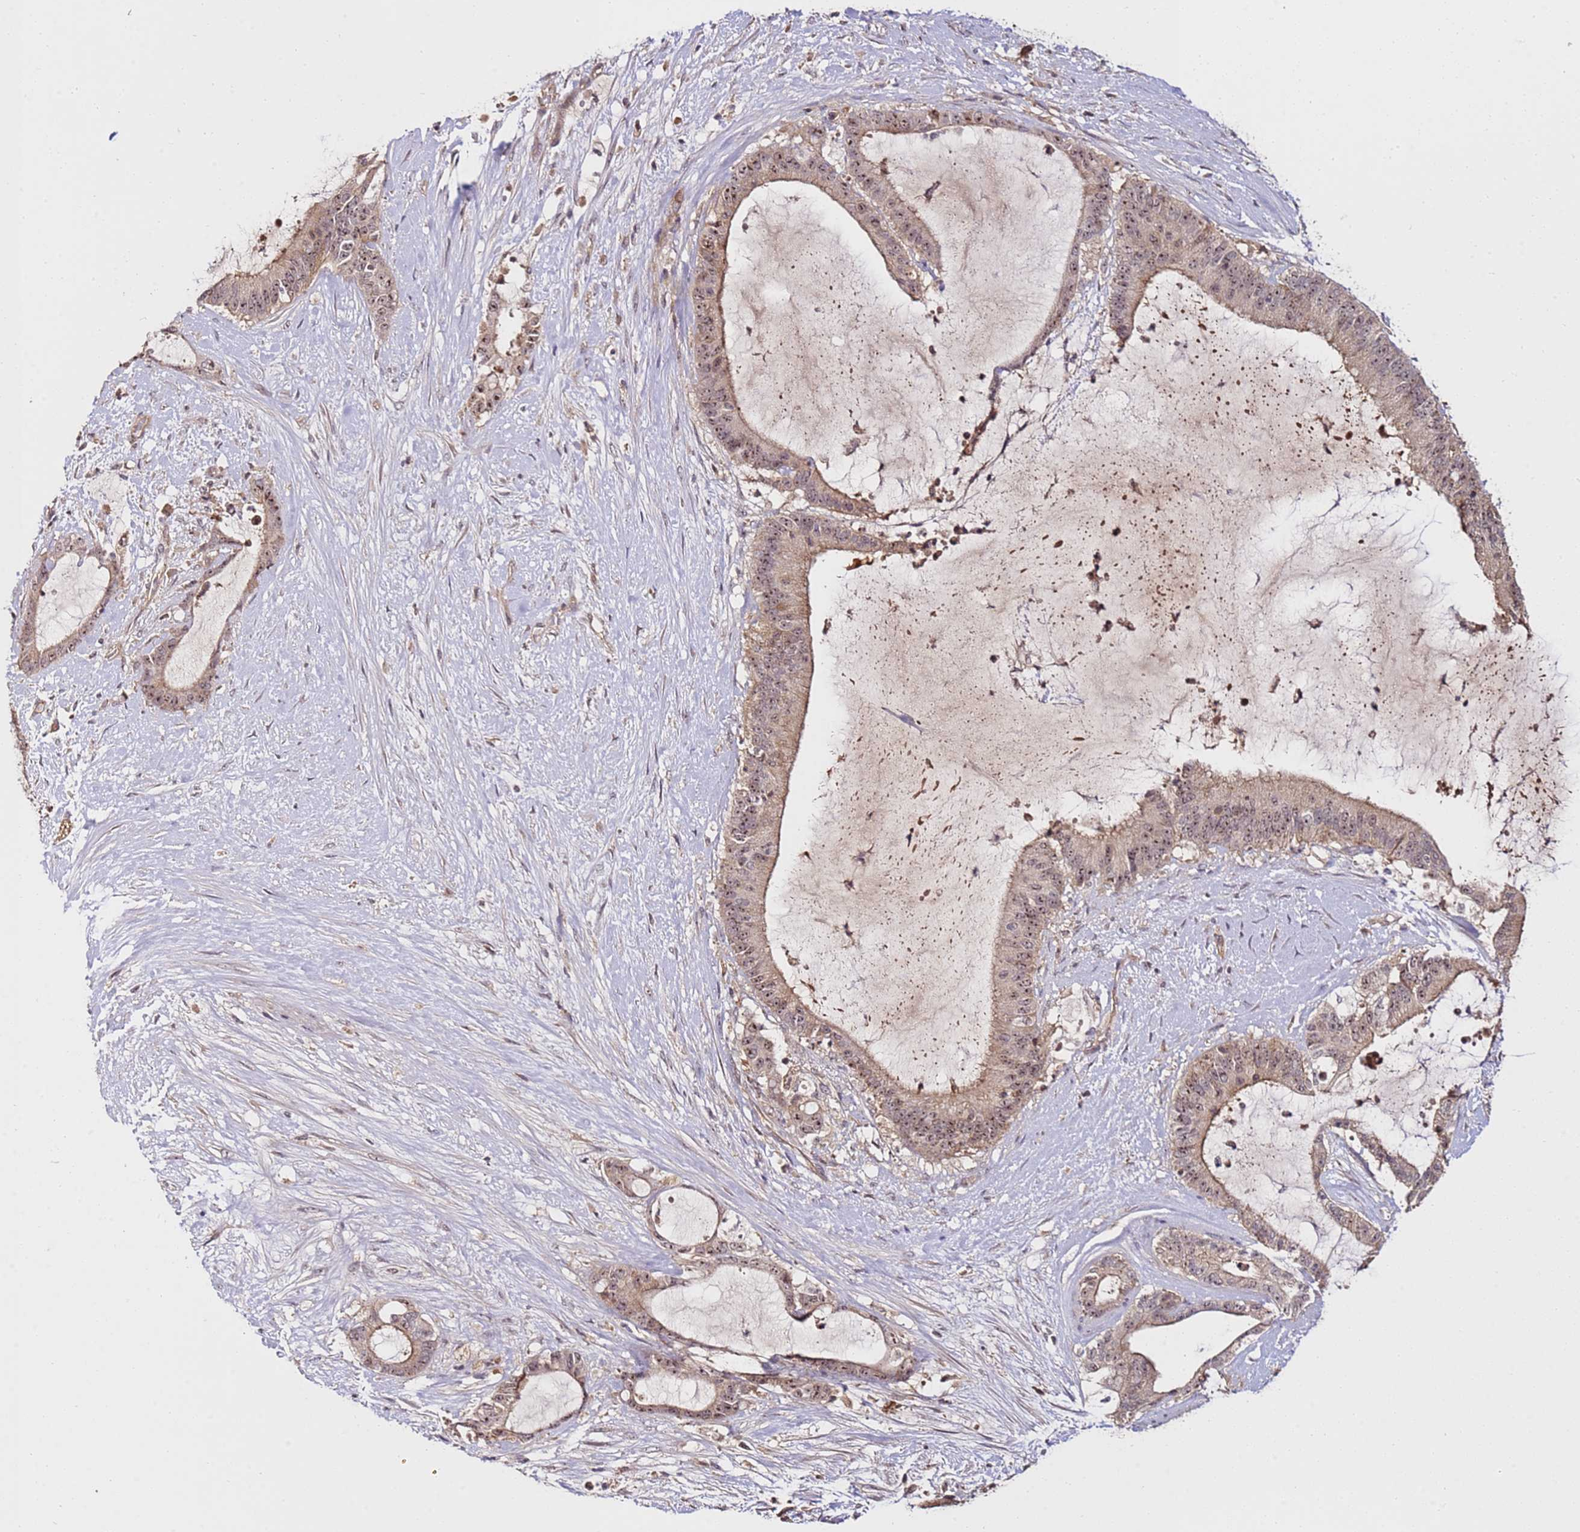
{"staining": {"intensity": "weak", "quantity": ">75%", "location": "nuclear"}, "tissue": "liver cancer", "cell_type": "Tumor cells", "image_type": "cancer", "snomed": [{"axis": "morphology", "description": "Normal tissue, NOS"}, {"axis": "morphology", "description": "Cholangiocarcinoma"}, {"axis": "topography", "description": "Liver"}, {"axis": "topography", "description": "Peripheral nerve tissue"}], "caption": "High-power microscopy captured an immunohistochemistry photomicrograph of cholangiocarcinoma (liver), revealing weak nuclear expression in about >75% of tumor cells. The staining is performed using DAB (3,3'-diaminobenzidine) brown chromogen to label protein expression. The nuclei are counter-stained blue using hematoxylin.", "gene": "DDX27", "patient": {"sex": "female", "age": 73}}